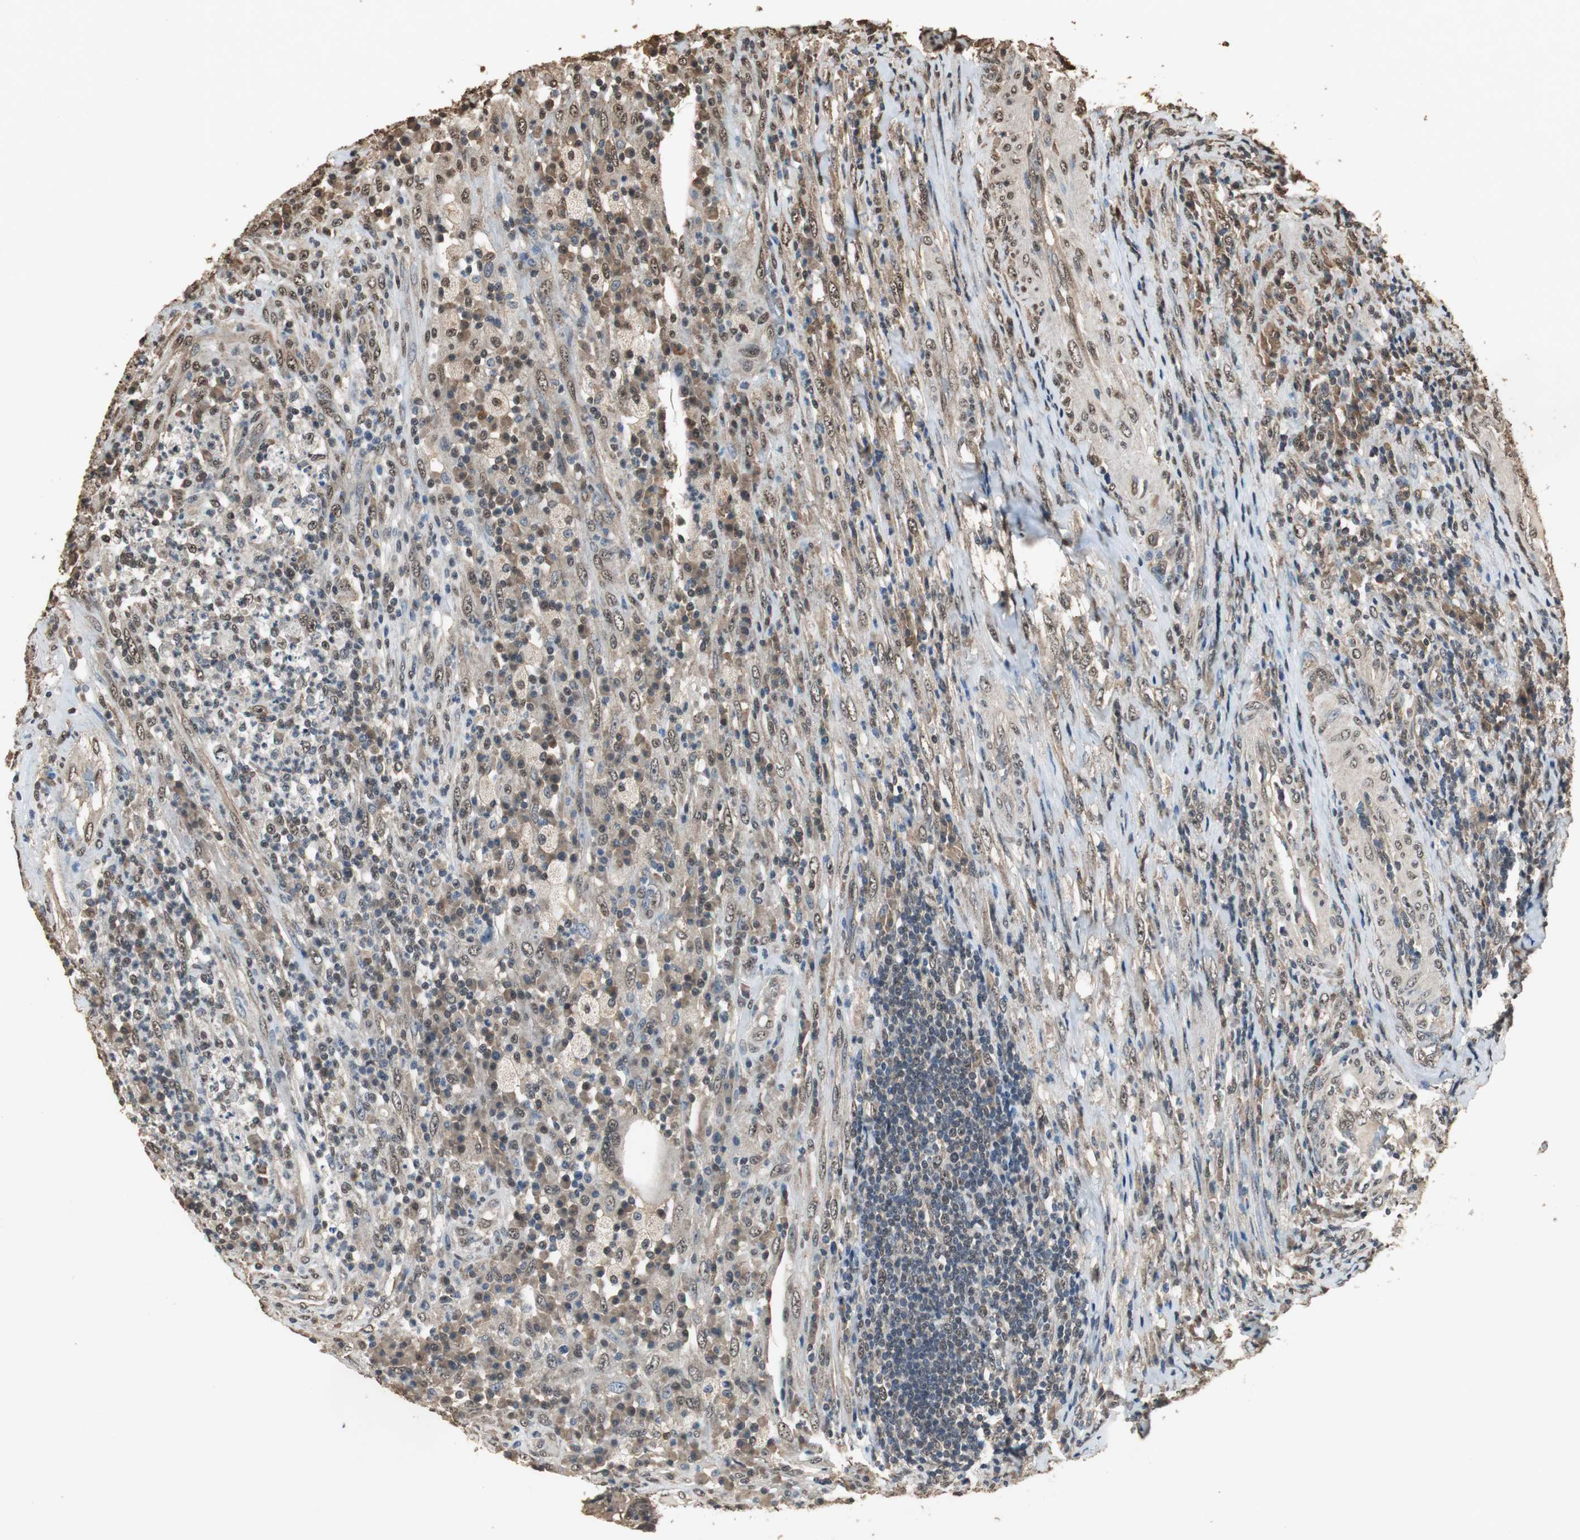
{"staining": {"intensity": "moderate", "quantity": ">75%", "location": "cytoplasmic/membranous,nuclear"}, "tissue": "testis cancer", "cell_type": "Tumor cells", "image_type": "cancer", "snomed": [{"axis": "morphology", "description": "Necrosis, NOS"}, {"axis": "morphology", "description": "Carcinoma, Embryonal, NOS"}, {"axis": "topography", "description": "Testis"}], "caption": "High-magnification brightfield microscopy of testis embryonal carcinoma stained with DAB (brown) and counterstained with hematoxylin (blue). tumor cells exhibit moderate cytoplasmic/membranous and nuclear positivity is identified in approximately>75% of cells.", "gene": "PPP1R13B", "patient": {"sex": "male", "age": 19}}